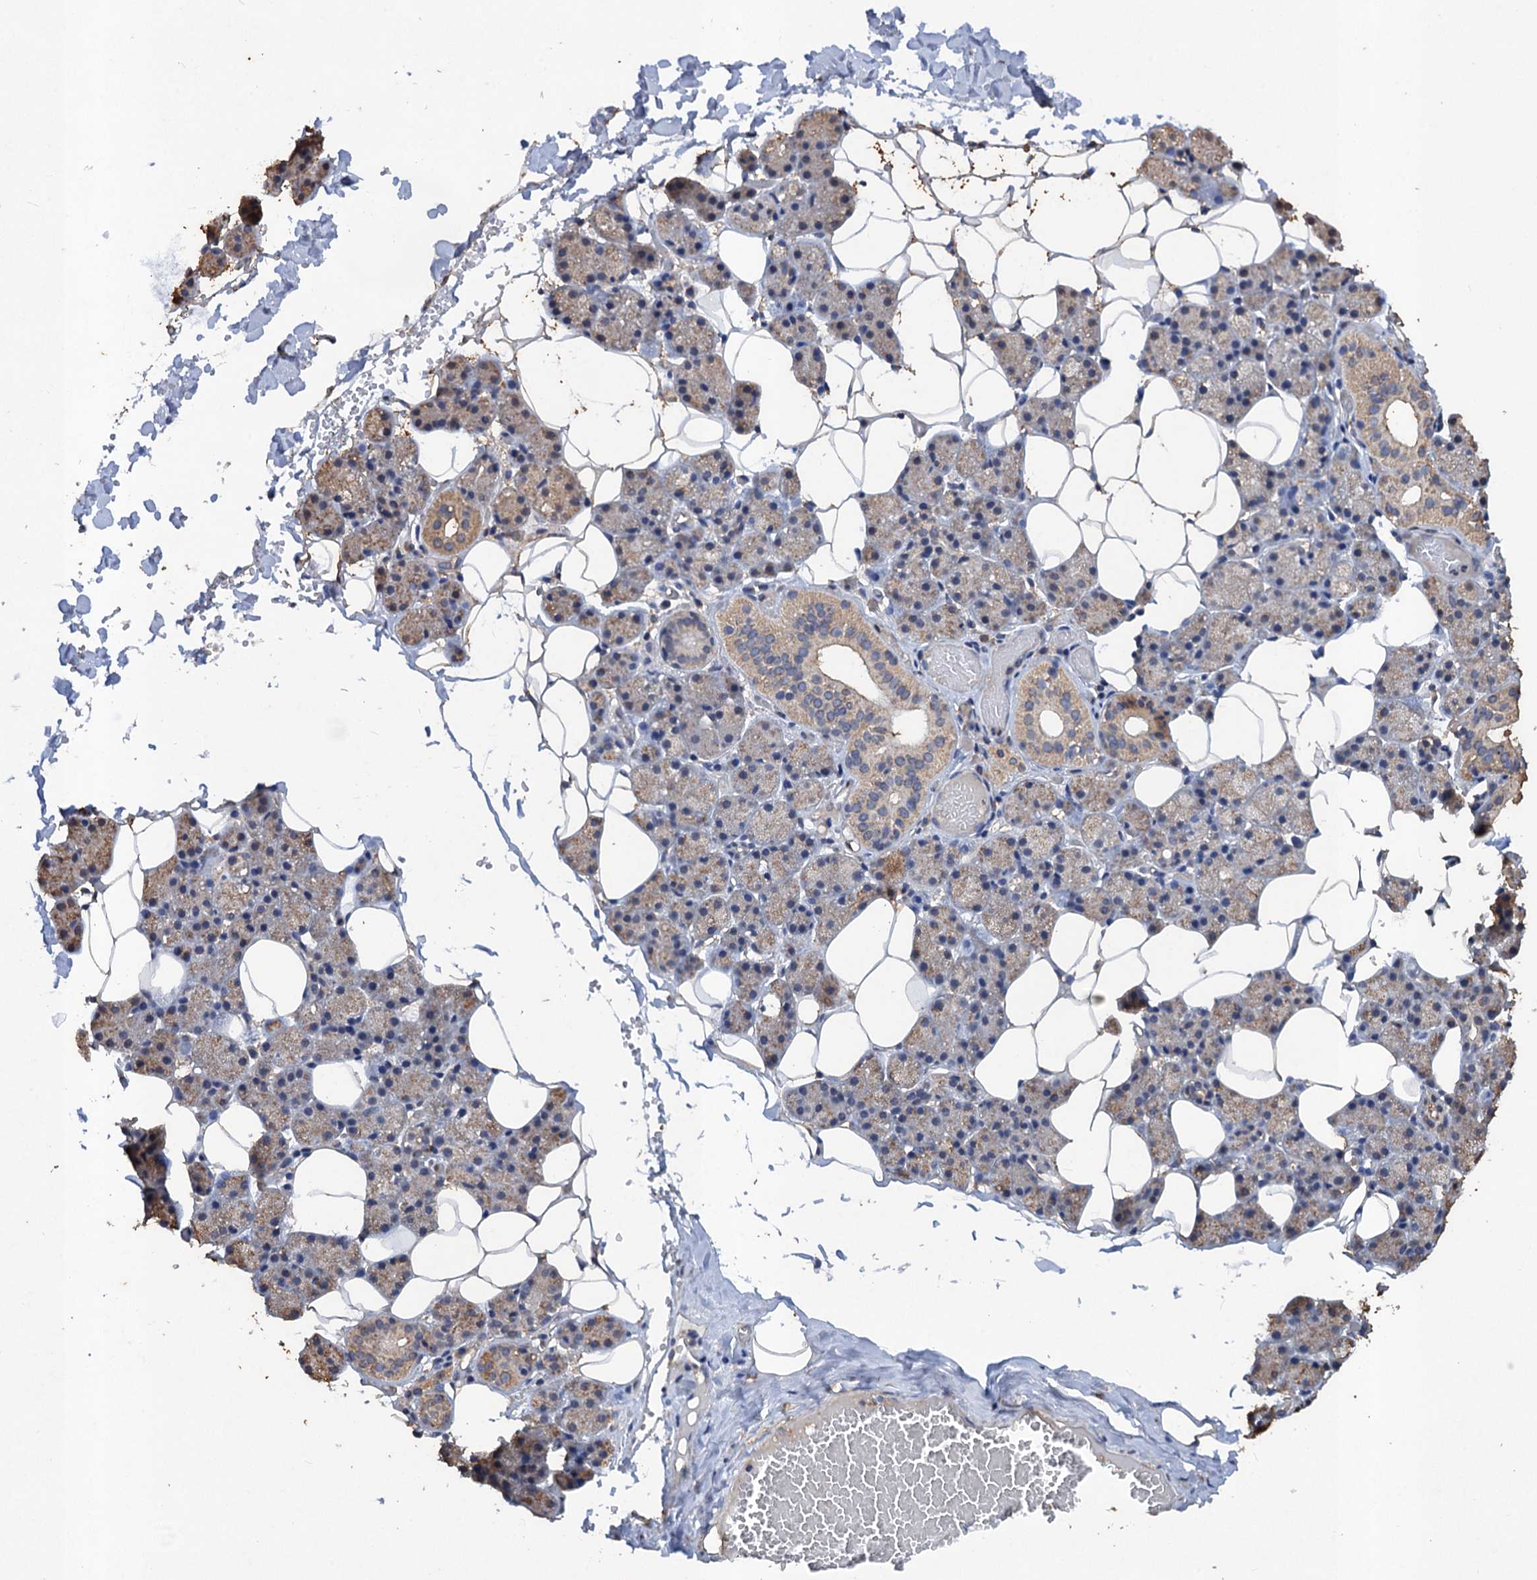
{"staining": {"intensity": "strong", "quantity": "<25%", "location": "cytoplasmic/membranous"}, "tissue": "salivary gland", "cell_type": "Glandular cells", "image_type": "normal", "snomed": [{"axis": "morphology", "description": "Normal tissue, NOS"}, {"axis": "topography", "description": "Salivary gland"}], "caption": "This histopathology image exhibits immunohistochemistry staining of normal salivary gland, with medium strong cytoplasmic/membranous expression in about <25% of glandular cells.", "gene": "SCUBE3", "patient": {"sex": "female", "age": 33}}